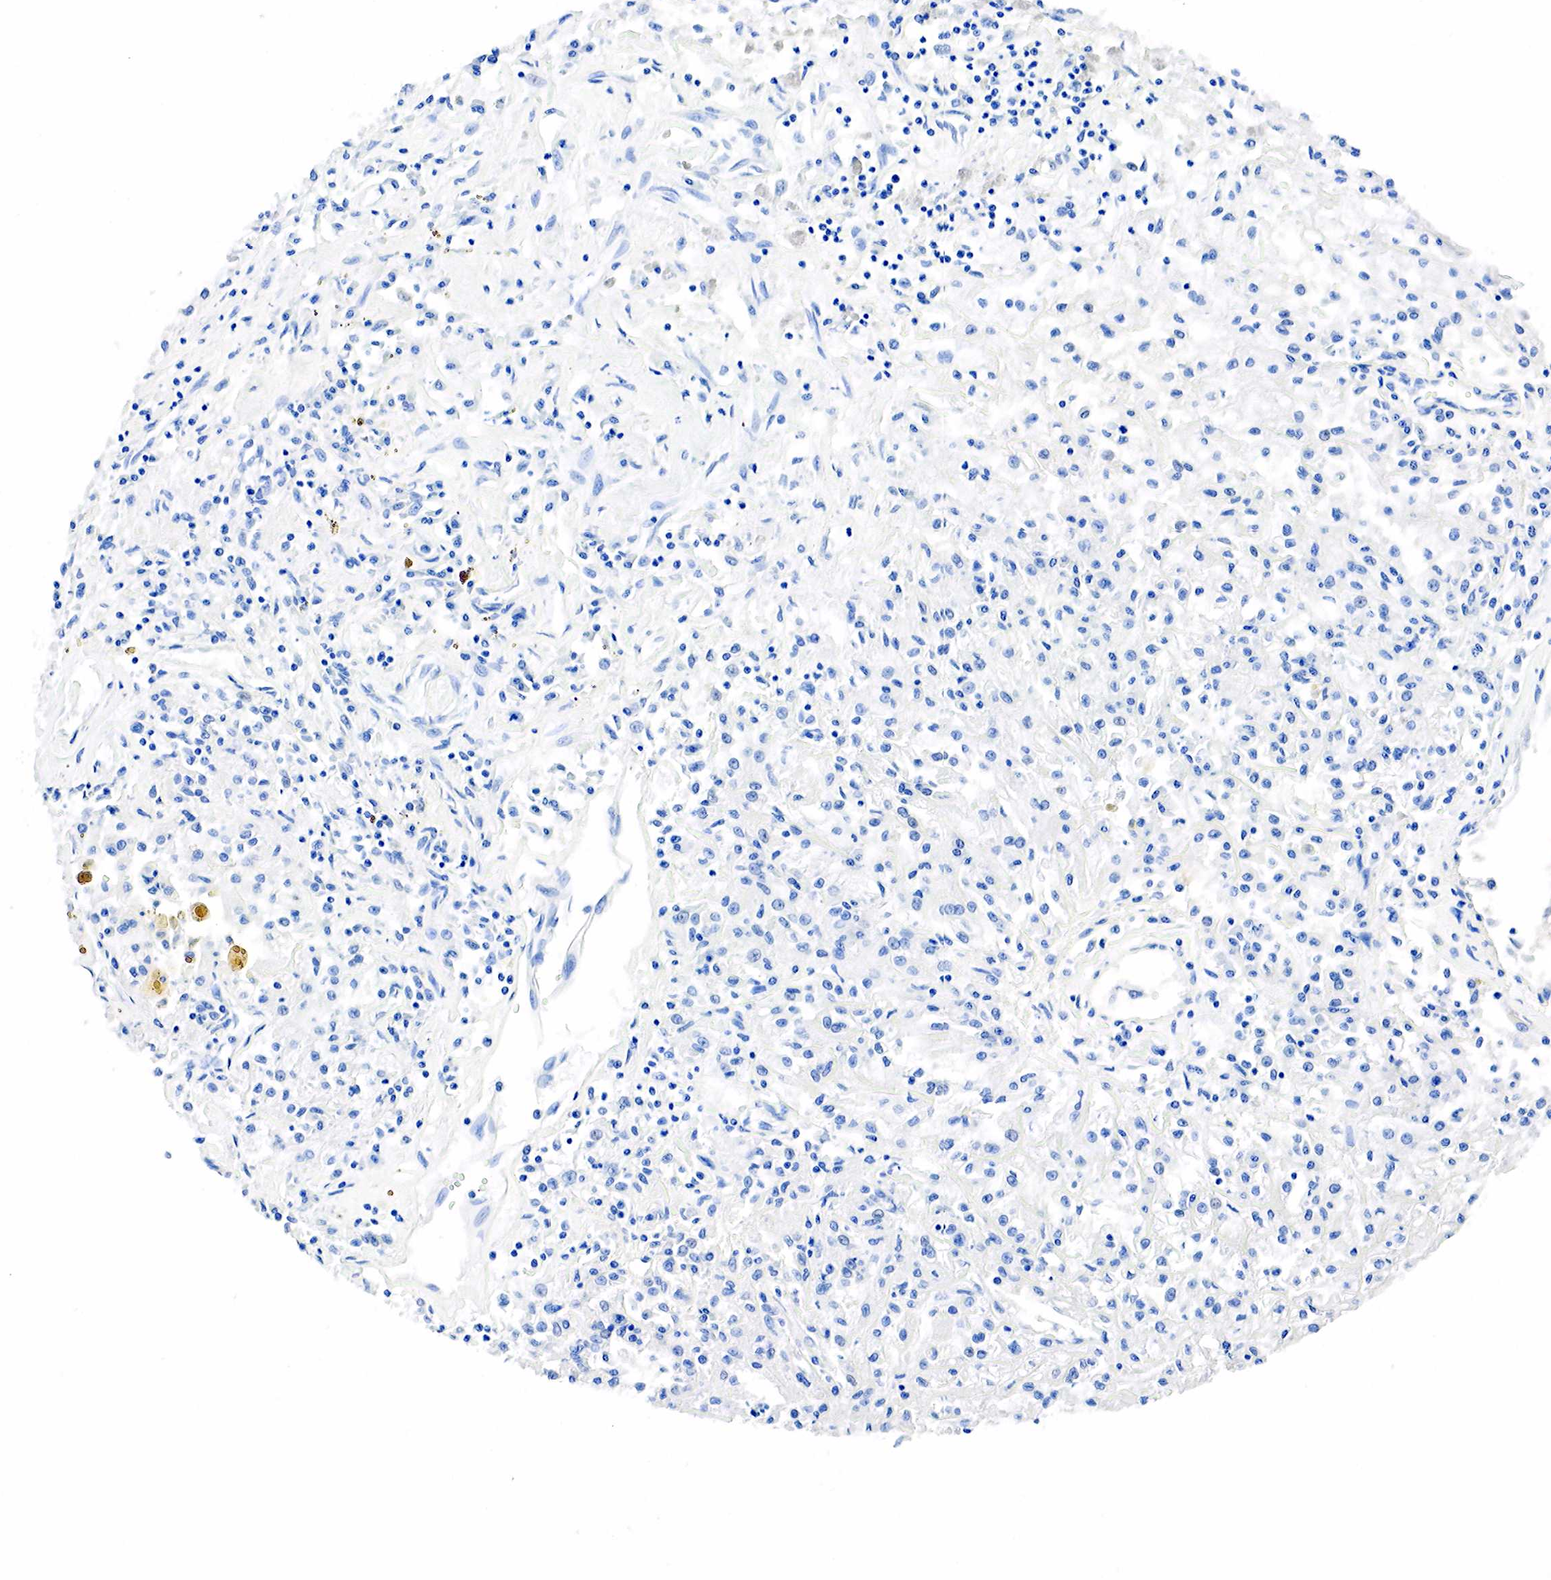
{"staining": {"intensity": "negative", "quantity": "none", "location": "none"}, "tissue": "renal cancer", "cell_type": "Tumor cells", "image_type": "cancer", "snomed": [{"axis": "morphology", "description": "Adenocarcinoma, NOS"}, {"axis": "topography", "description": "Kidney"}], "caption": "Immunohistochemical staining of renal cancer displays no significant staining in tumor cells.", "gene": "SST", "patient": {"sex": "male", "age": 78}}